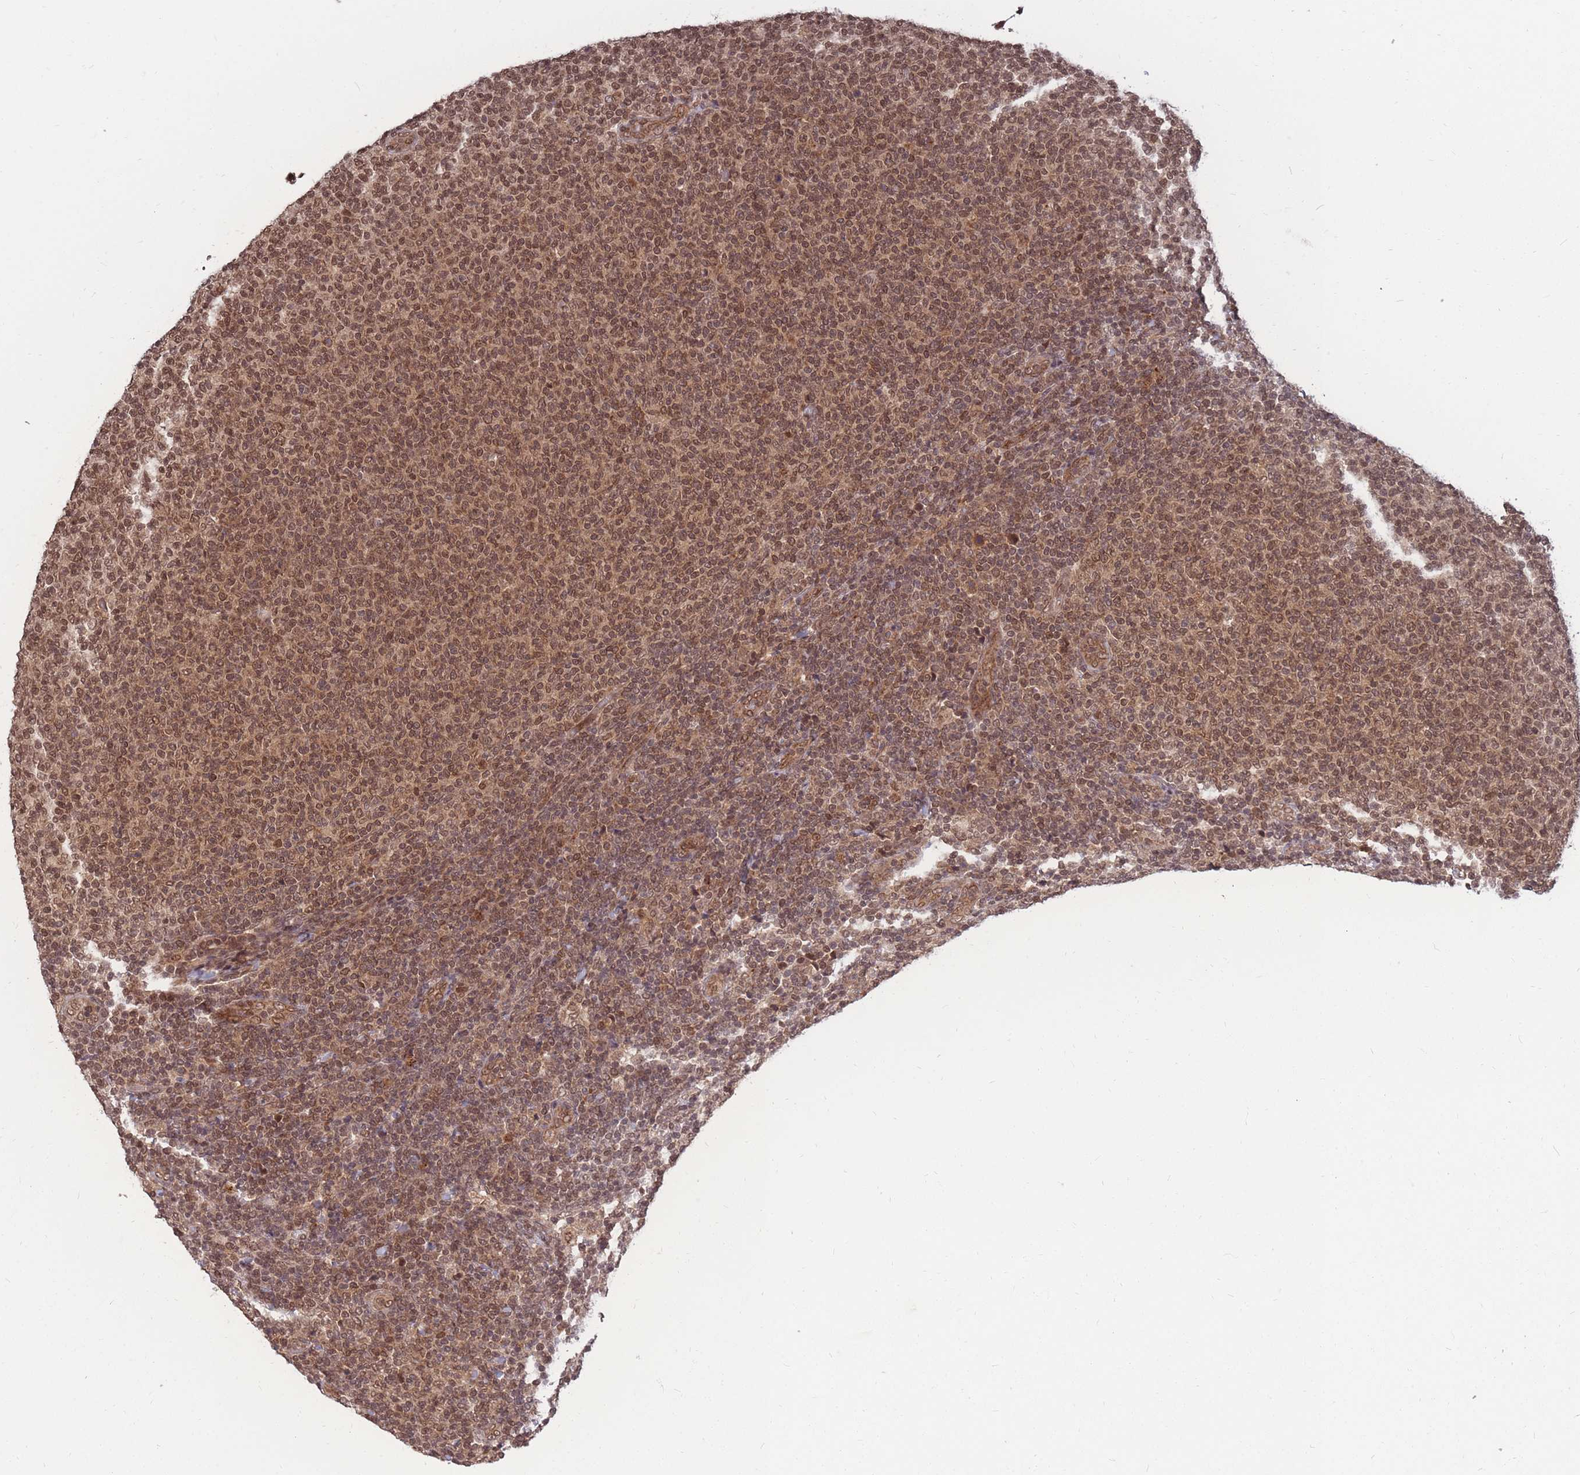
{"staining": {"intensity": "moderate", "quantity": ">75%", "location": "cytoplasmic/membranous,nuclear"}, "tissue": "lymphoma", "cell_type": "Tumor cells", "image_type": "cancer", "snomed": [{"axis": "morphology", "description": "Malignant lymphoma, non-Hodgkin's type, Low grade"}, {"axis": "topography", "description": "Lymph node"}], "caption": "The image reveals staining of low-grade malignant lymphoma, non-Hodgkin's type, revealing moderate cytoplasmic/membranous and nuclear protein positivity (brown color) within tumor cells.", "gene": "SRA1", "patient": {"sex": "male", "age": 66}}